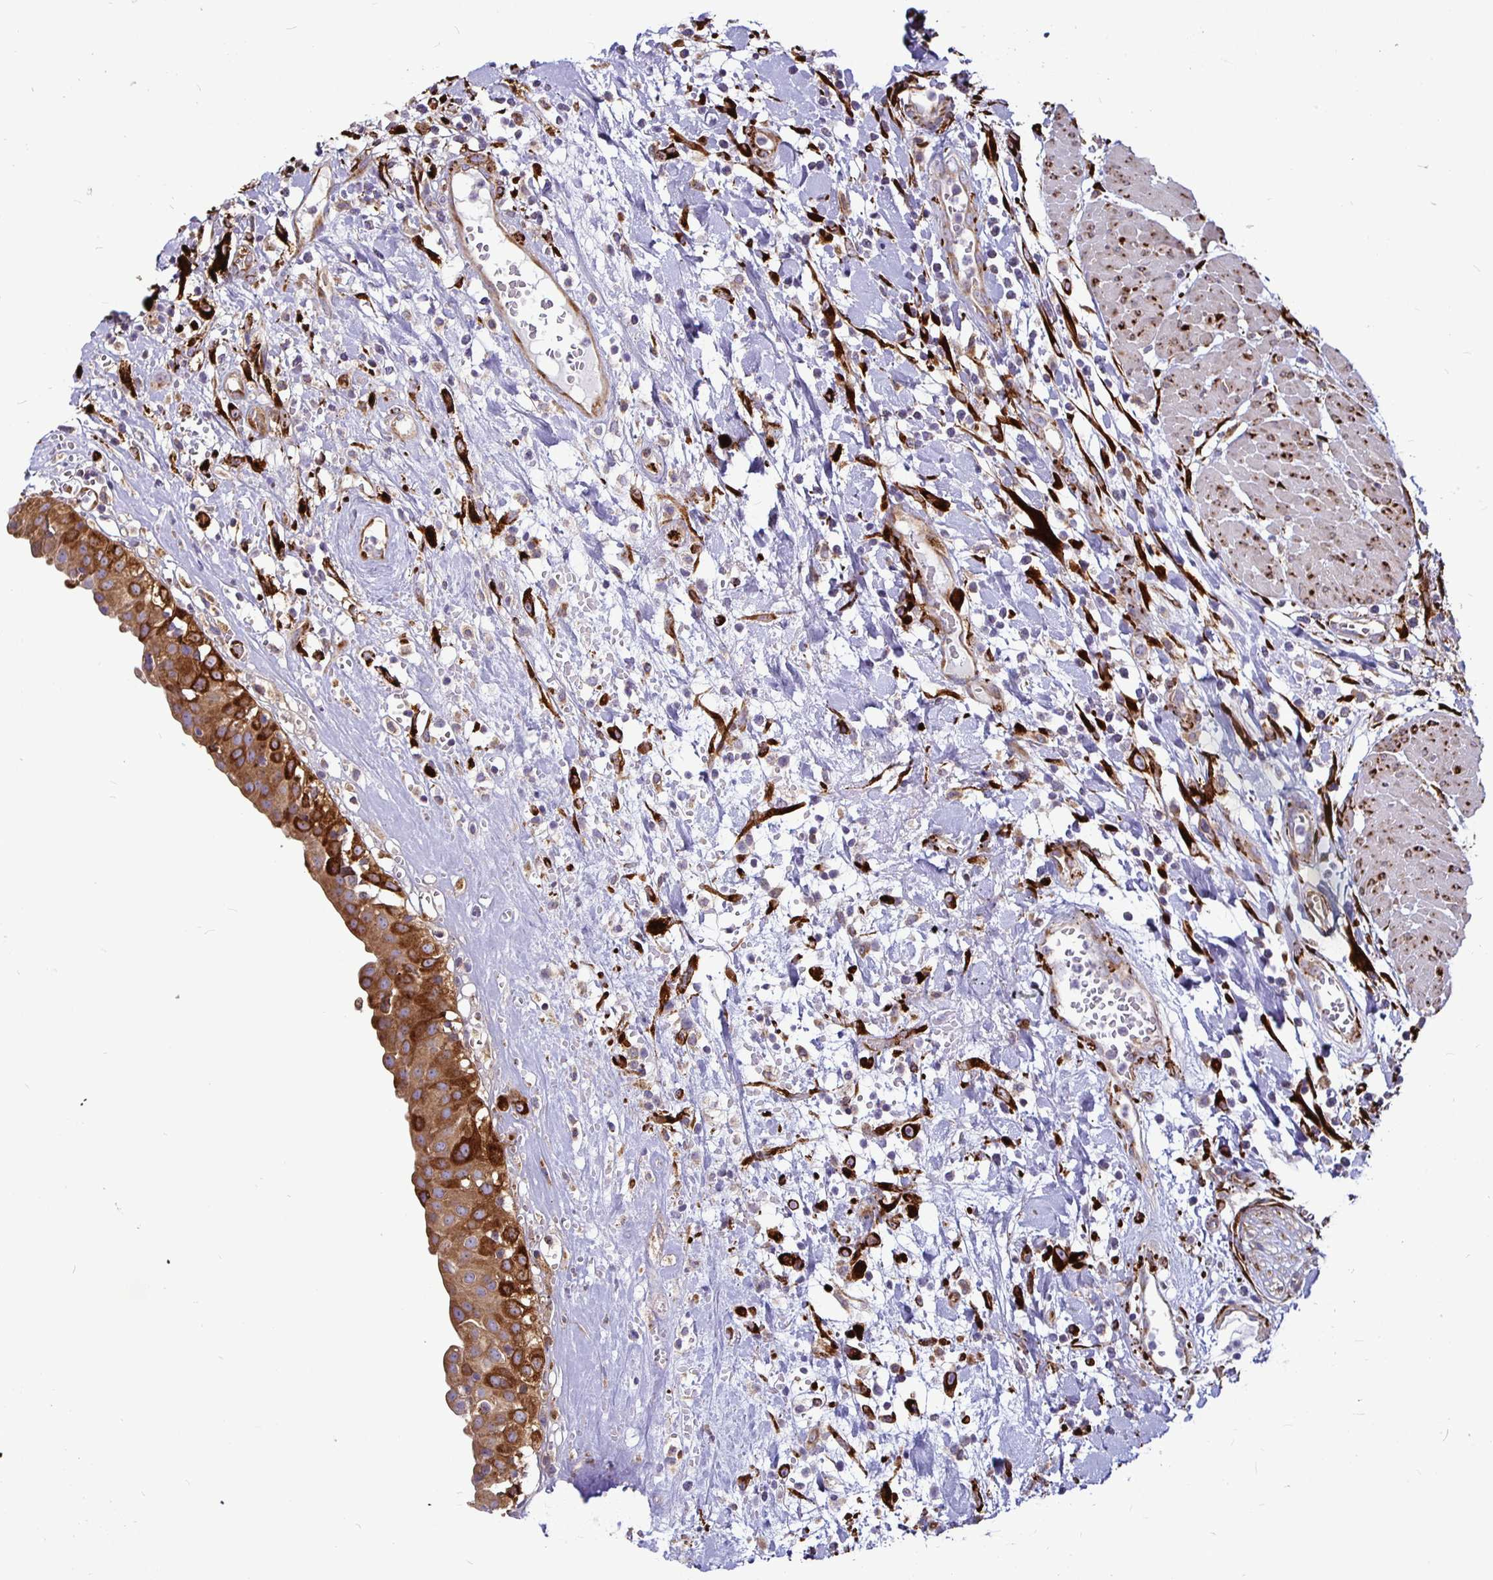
{"staining": {"intensity": "strong", "quantity": ">75%", "location": "cytoplasmic/membranous"}, "tissue": "urinary bladder", "cell_type": "Urothelial cells", "image_type": "normal", "snomed": [{"axis": "morphology", "description": "Normal tissue, NOS"}, {"axis": "topography", "description": "Urinary bladder"}], "caption": "DAB (3,3'-diaminobenzidine) immunohistochemical staining of unremarkable urinary bladder shows strong cytoplasmic/membranous protein positivity in approximately >75% of urothelial cells. (brown staining indicates protein expression, while blue staining denotes nuclei).", "gene": "P4HA2", "patient": {"sex": "male", "age": 64}}